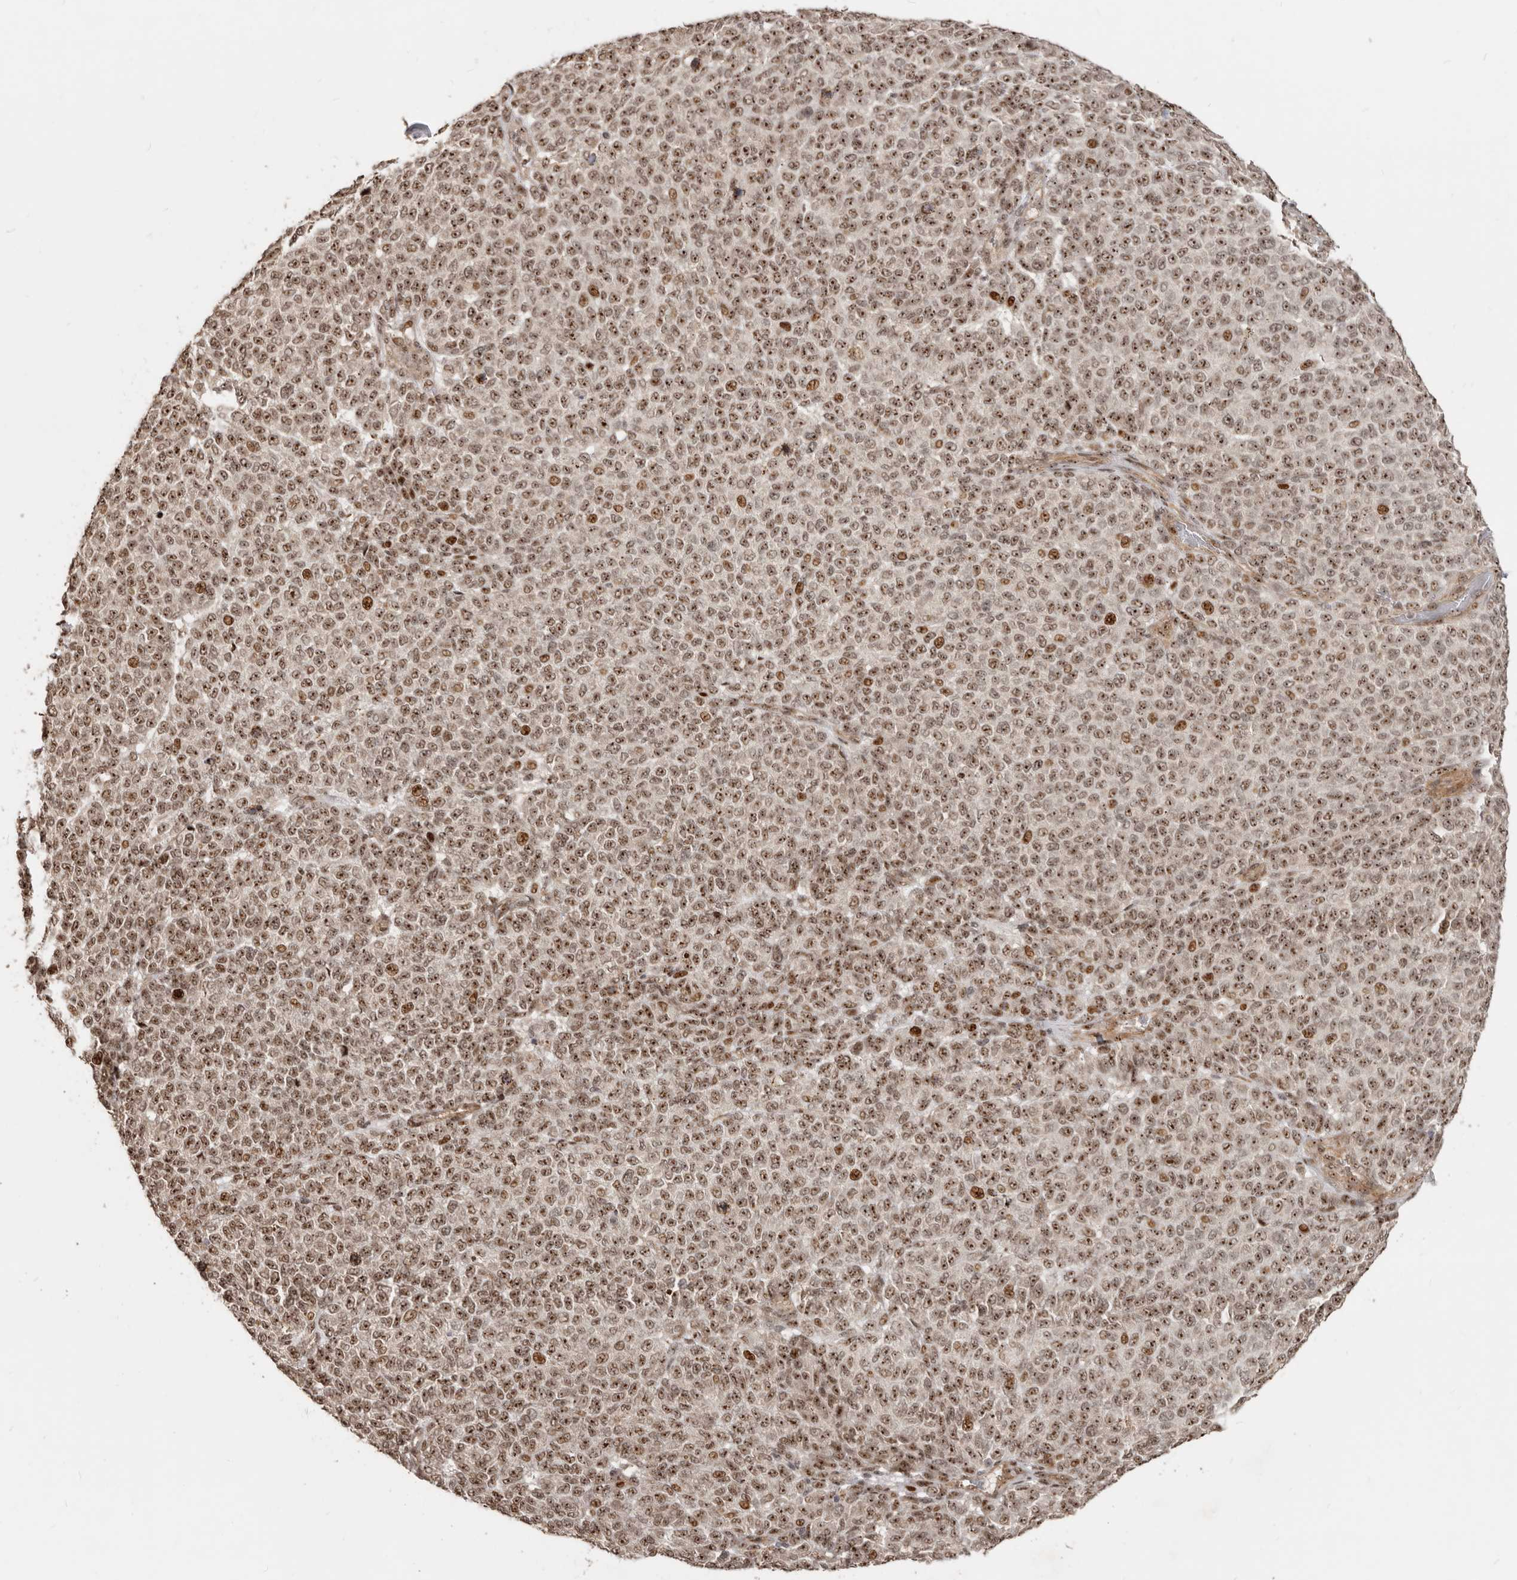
{"staining": {"intensity": "moderate", "quantity": ">75%", "location": "nuclear"}, "tissue": "melanoma", "cell_type": "Tumor cells", "image_type": "cancer", "snomed": [{"axis": "morphology", "description": "Malignant melanoma, NOS"}, {"axis": "topography", "description": "Skin"}], "caption": "Protein analysis of malignant melanoma tissue reveals moderate nuclear expression in approximately >75% of tumor cells. Using DAB (3,3'-diaminobenzidine) (brown) and hematoxylin (blue) stains, captured at high magnification using brightfield microscopy.", "gene": "GPBP1L1", "patient": {"sex": "male", "age": 59}}